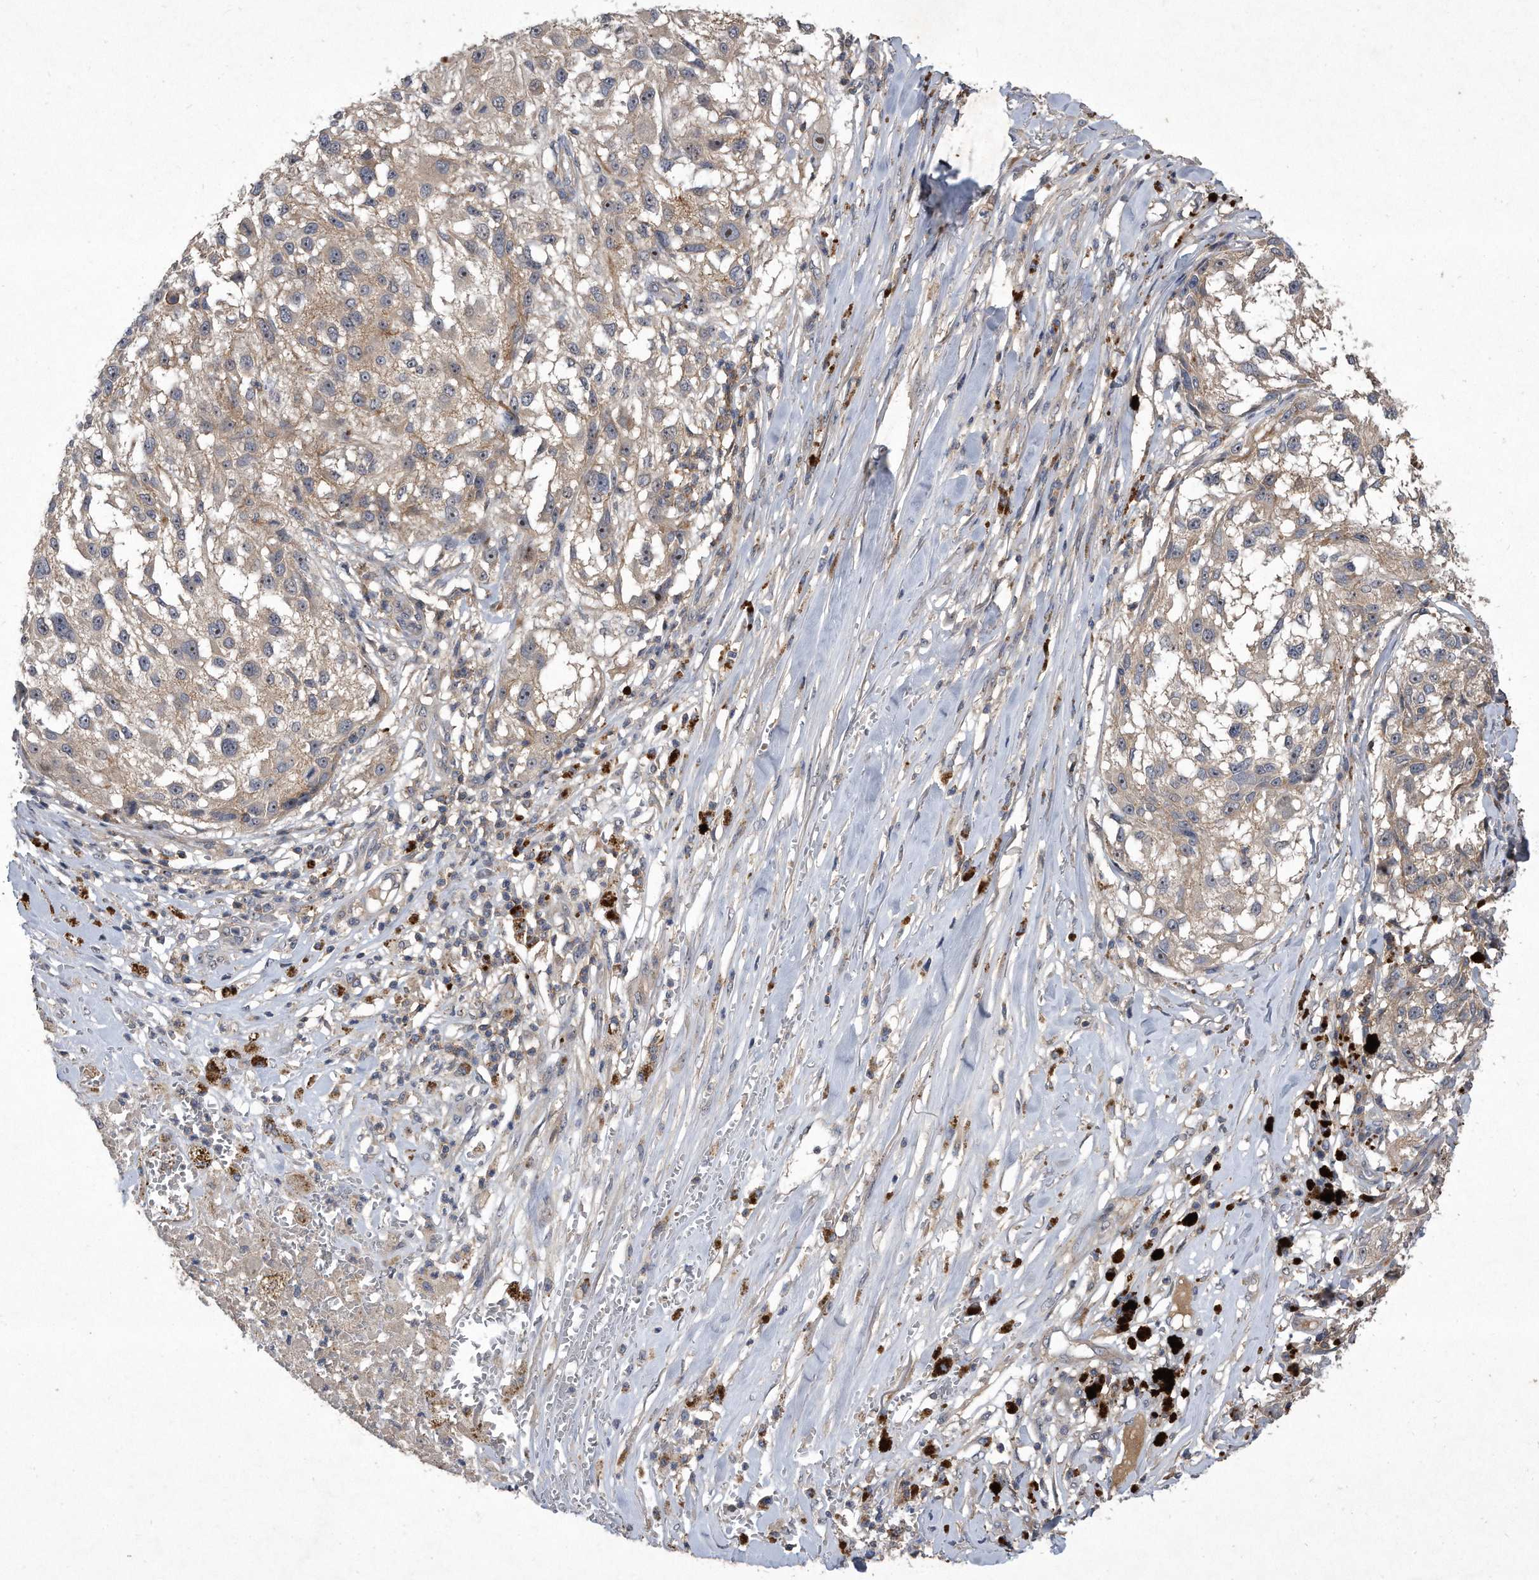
{"staining": {"intensity": "moderate", "quantity": "<25%", "location": "nuclear"}, "tissue": "melanoma", "cell_type": "Tumor cells", "image_type": "cancer", "snomed": [{"axis": "morphology", "description": "Necrosis, NOS"}, {"axis": "morphology", "description": "Malignant melanoma, NOS"}, {"axis": "topography", "description": "Skin"}], "caption": "A brown stain highlights moderate nuclear staining of a protein in malignant melanoma tumor cells.", "gene": "PGBD2", "patient": {"sex": "female", "age": 87}}